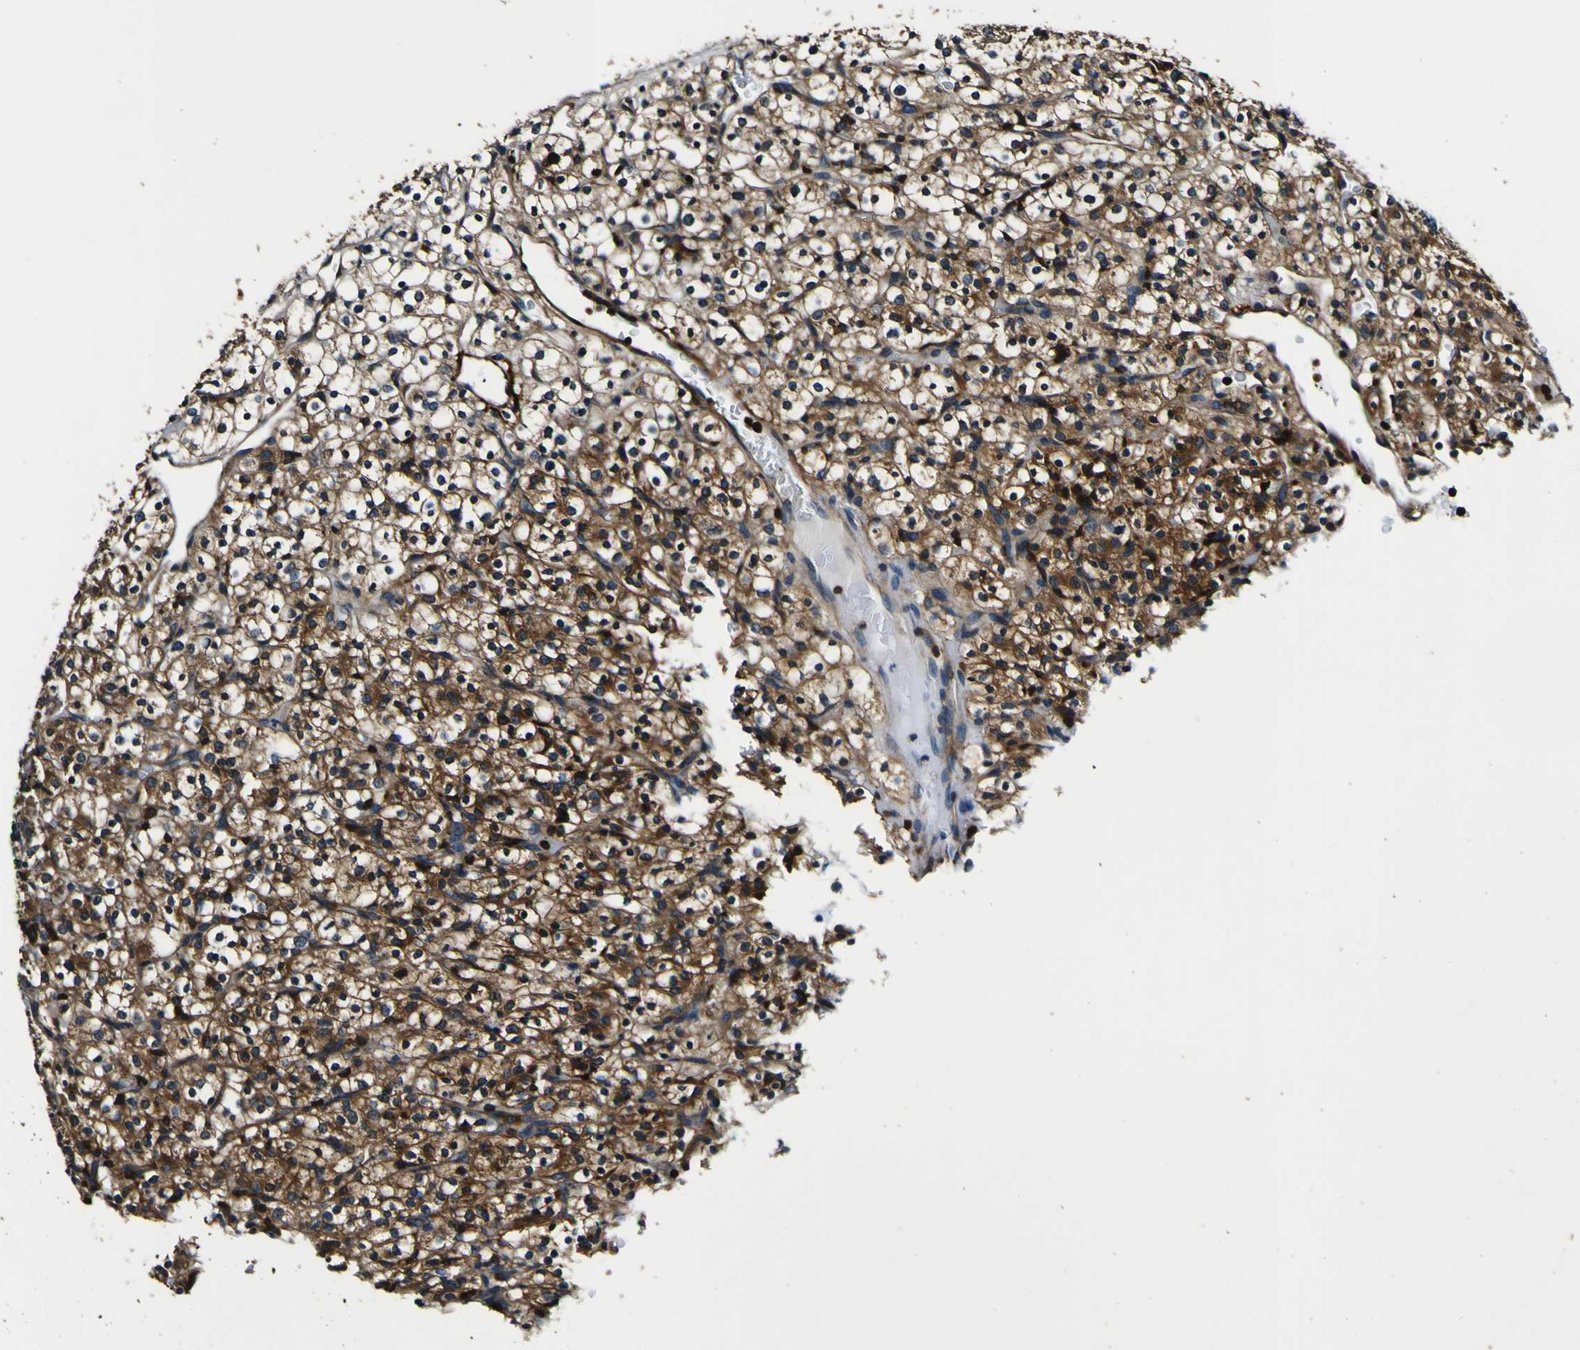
{"staining": {"intensity": "strong", "quantity": ">75%", "location": "cytoplasmic/membranous"}, "tissue": "renal cancer", "cell_type": "Tumor cells", "image_type": "cancer", "snomed": [{"axis": "morphology", "description": "Normal tissue, NOS"}, {"axis": "morphology", "description": "Adenocarcinoma, NOS"}, {"axis": "topography", "description": "Kidney"}], "caption": "This image reveals immunohistochemistry (IHC) staining of human renal cancer, with high strong cytoplasmic/membranous expression in about >75% of tumor cells.", "gene": "RHOT2", "patient": {"sex": "female", "age": 72}}